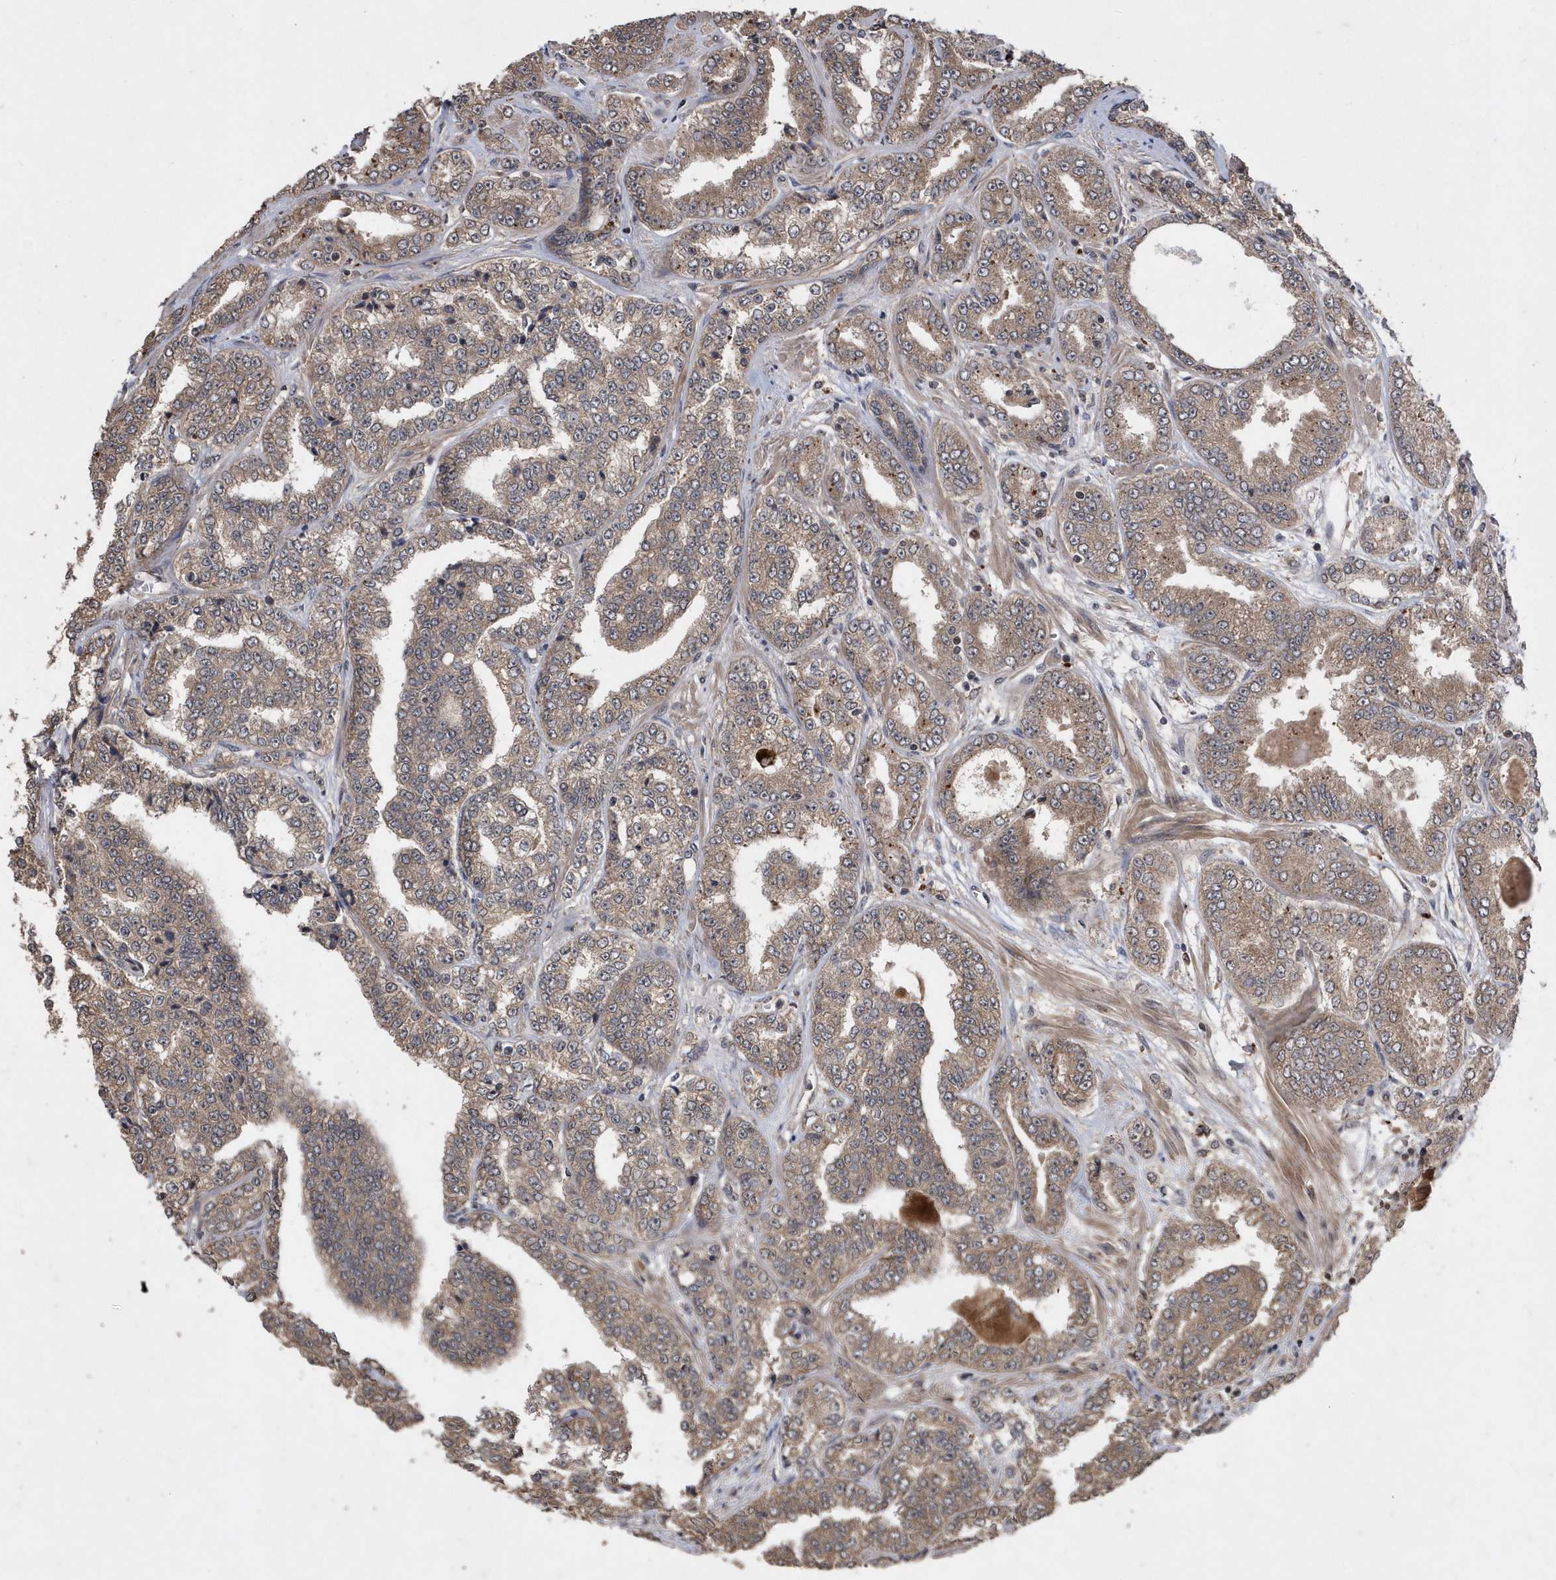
{"staining": {"intensity": "weak", "quantity": ">75%", "location": "cytoplasmic/membranous"}, "tissue": "prostate cancer", "cell_type": "Tumor cells", "image_type": "cancer", "snomed": [{"axis": "morphology", "description": "Adenocarcinoma, High grade"}, {"axis": "topography", "description": "Prostate"}], "caption": "Prostate high-grade adenocarcinoma tissue exhibits weak cytoplasmic/membranous expression in about >75% of tumor cells (DAB (3,3'-diaminobenzidine) IHC with brightfield microscopy, high magnification).", "gene": "WASHC5", "patient": {"sex": "male", "age": 71}}